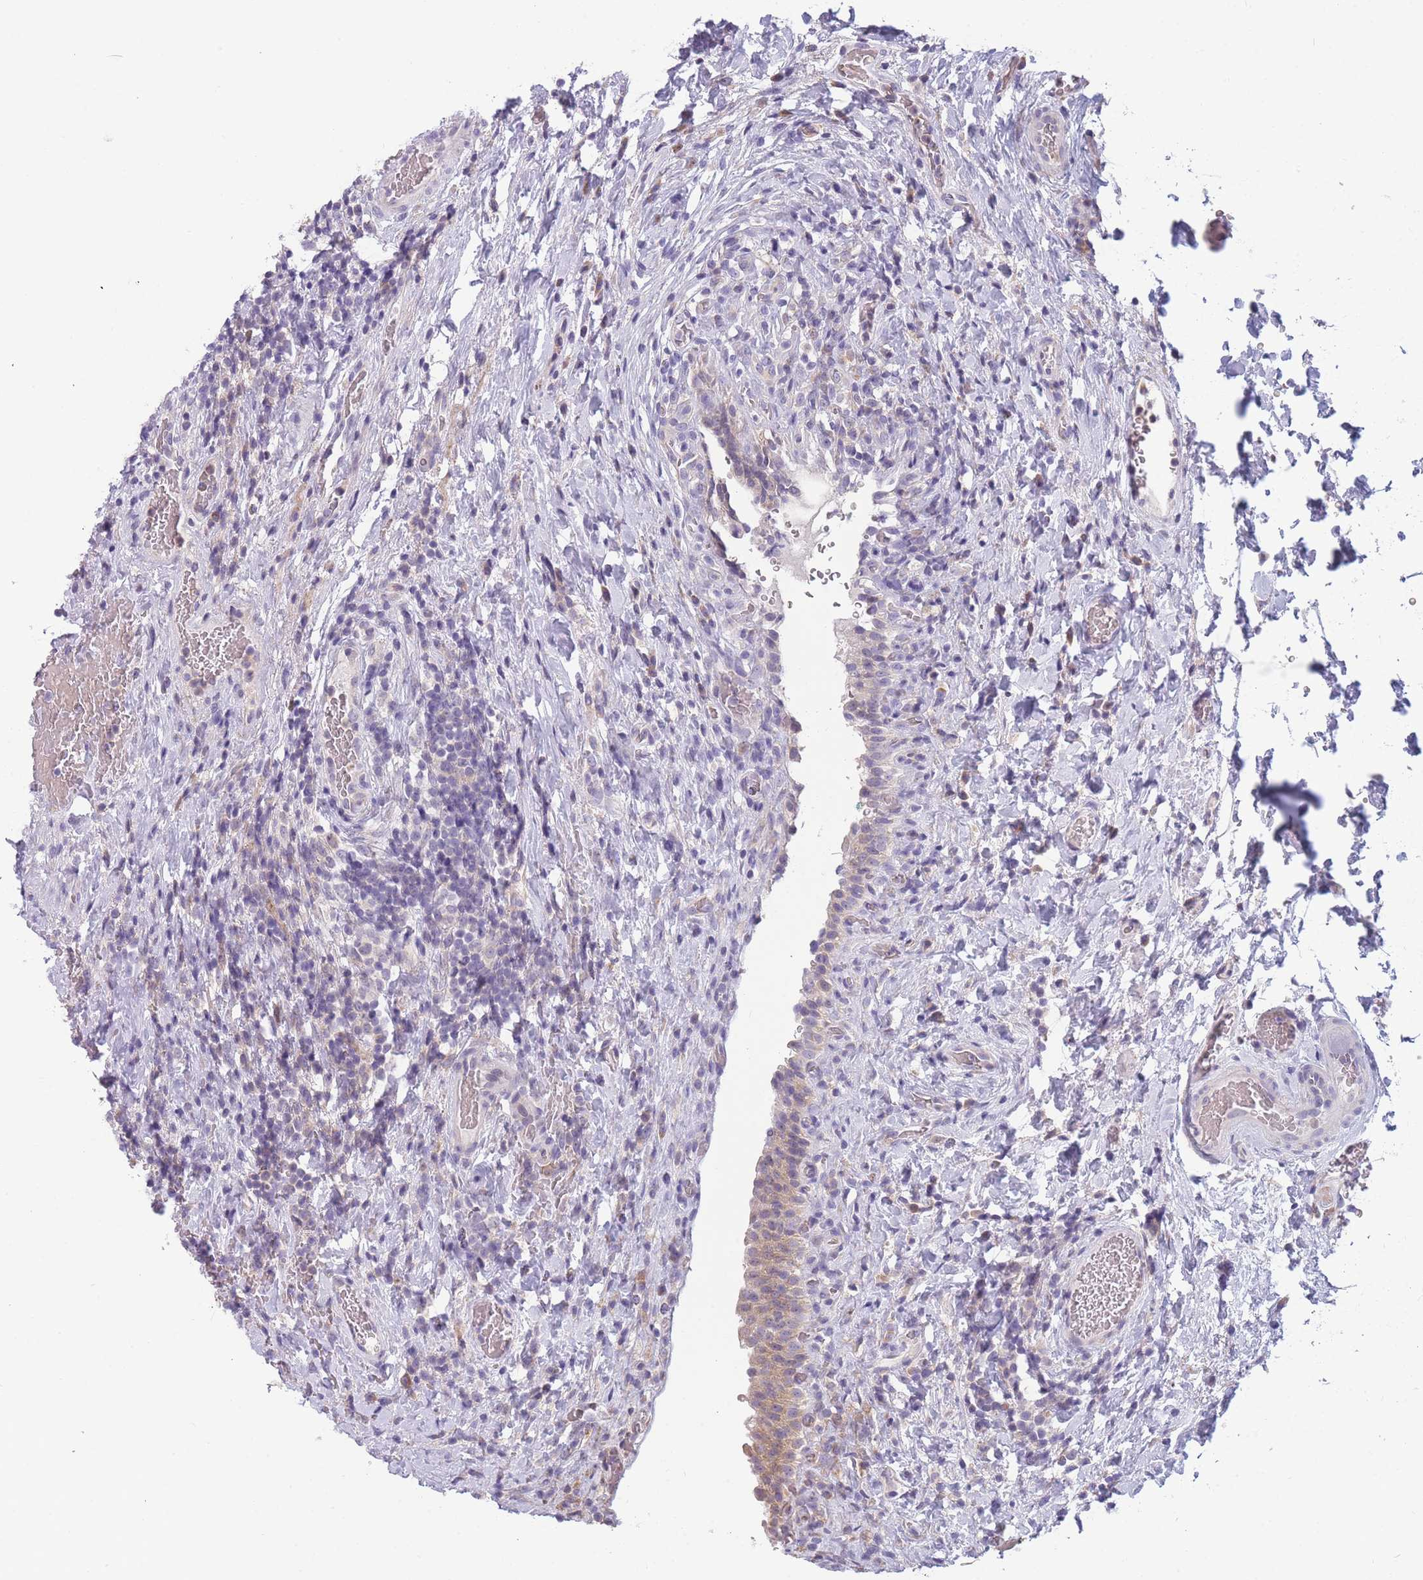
{"staining": {"intensity": "moderate", "quantity": "25%-75%", "location": "cytoplasmic/membranous"}, "tissue": "urinary bladder", "cell_type": "Urothelial cells", "image_type": "normal", "snomed": [{"axis": "morphology", "description": "Normal tissue, NOS"}, {"axis": "morphology", "description": "Inflammation, NOS"}, {"axis": "topography", "description": "Urinary bladder"}], "caption": "Immunohistochemical staining of unremarkable urinary bladder demonstrates moderate cytoplasmic/membranous protein expression in approximately 25%-75% of urothelial cells. Ihc stains the protein of interest in brown and the nuclei are stained blue.", "gene": "NDUFAF6", "patient": {"sex": "male", "age": 64}}